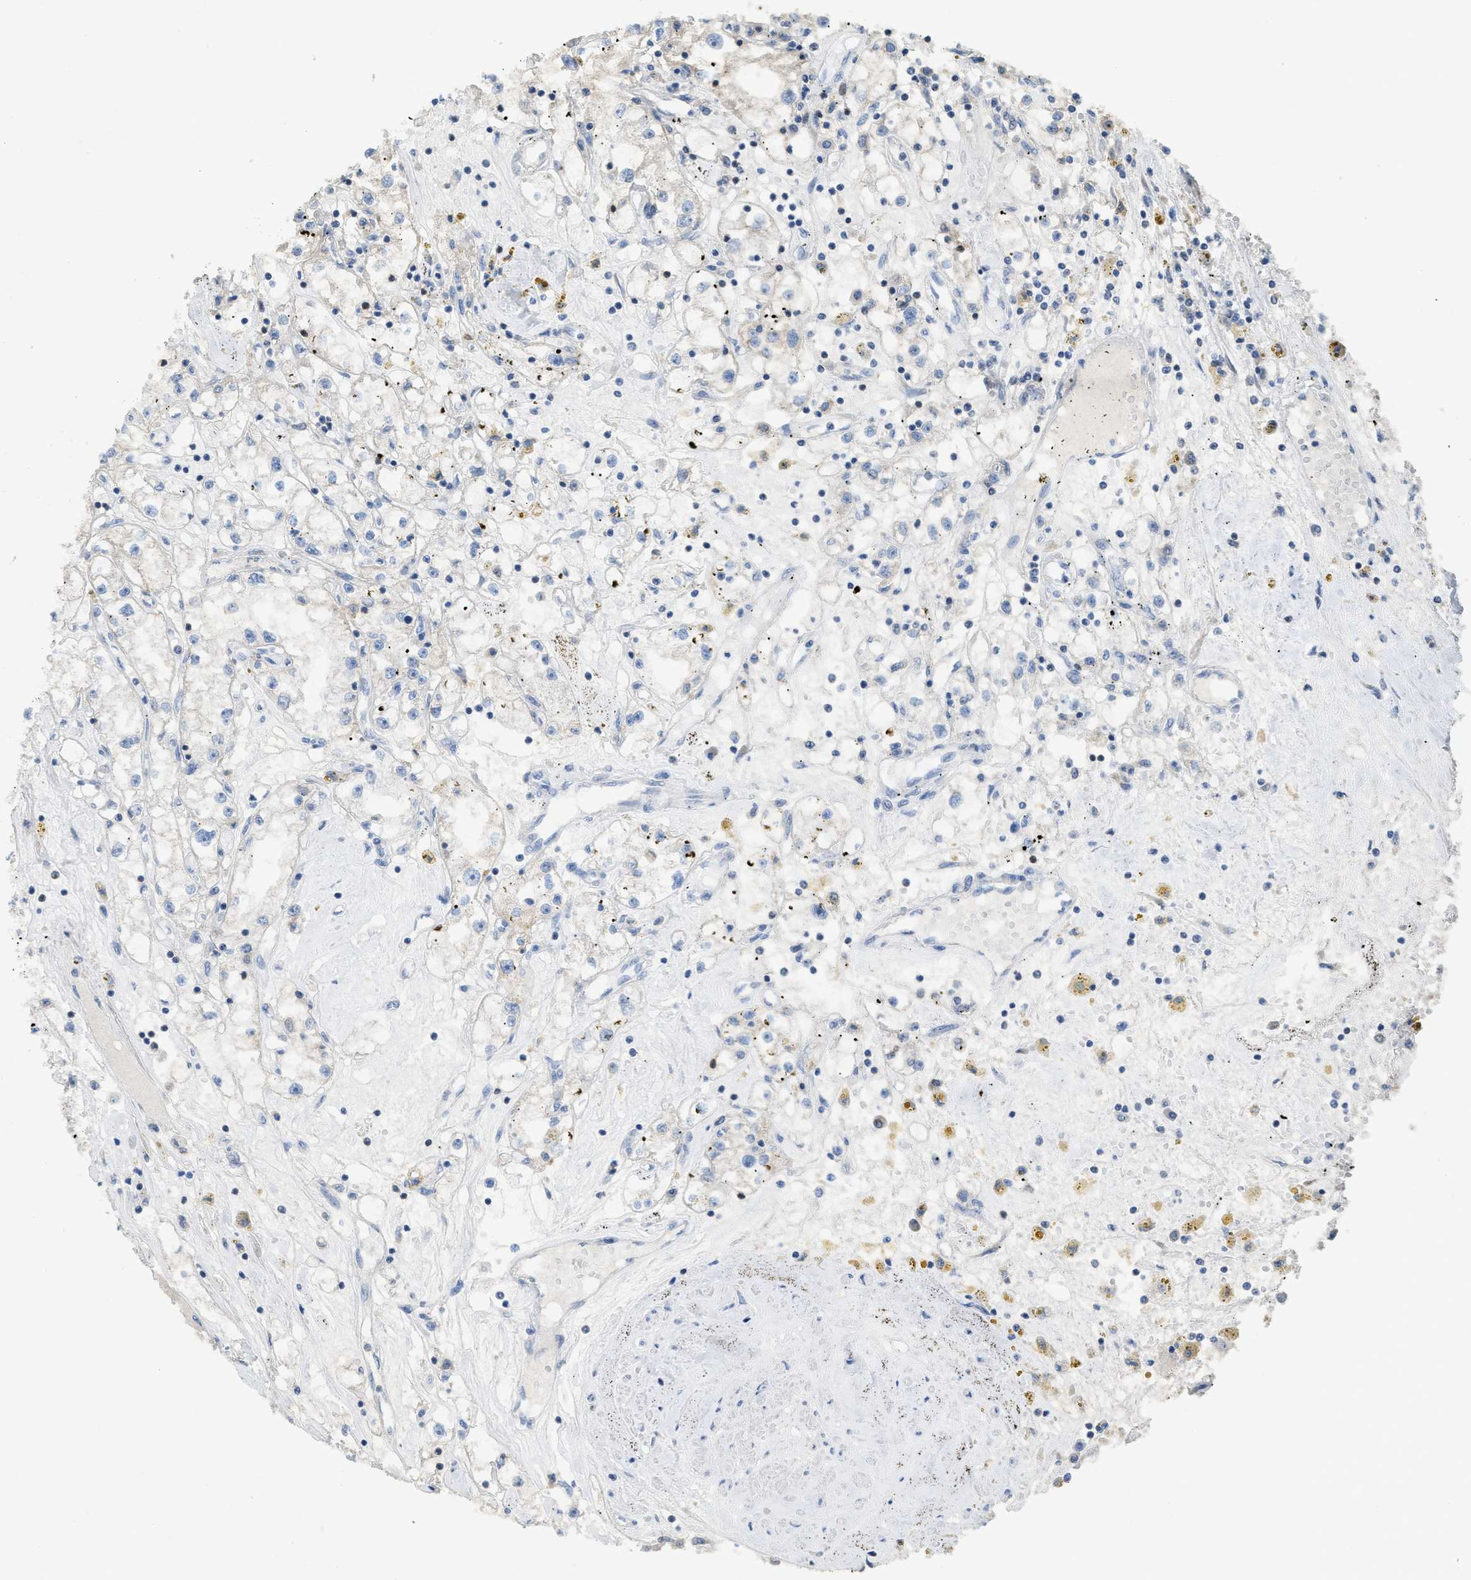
{"staining": {"intensity": "weak", "quantity": "<25%", "location": "cytoplasmic/membranous"}, "tissue": "renal cancer", "cell_type": "Tumor cells", "image_type": "cancer", "snomed": [{"axis": "morphology", "description": "Adenocarcinoma, NOS"}, {"axis": "topography", "description": "Kidney"}], "caption": "A histopathology image of adenocarcinoma (renal) stained for a protein demonstrates no brown staining in tumor cells.", "gene": "SFXN2", "patient": {"sex": "male", "age": 56}}